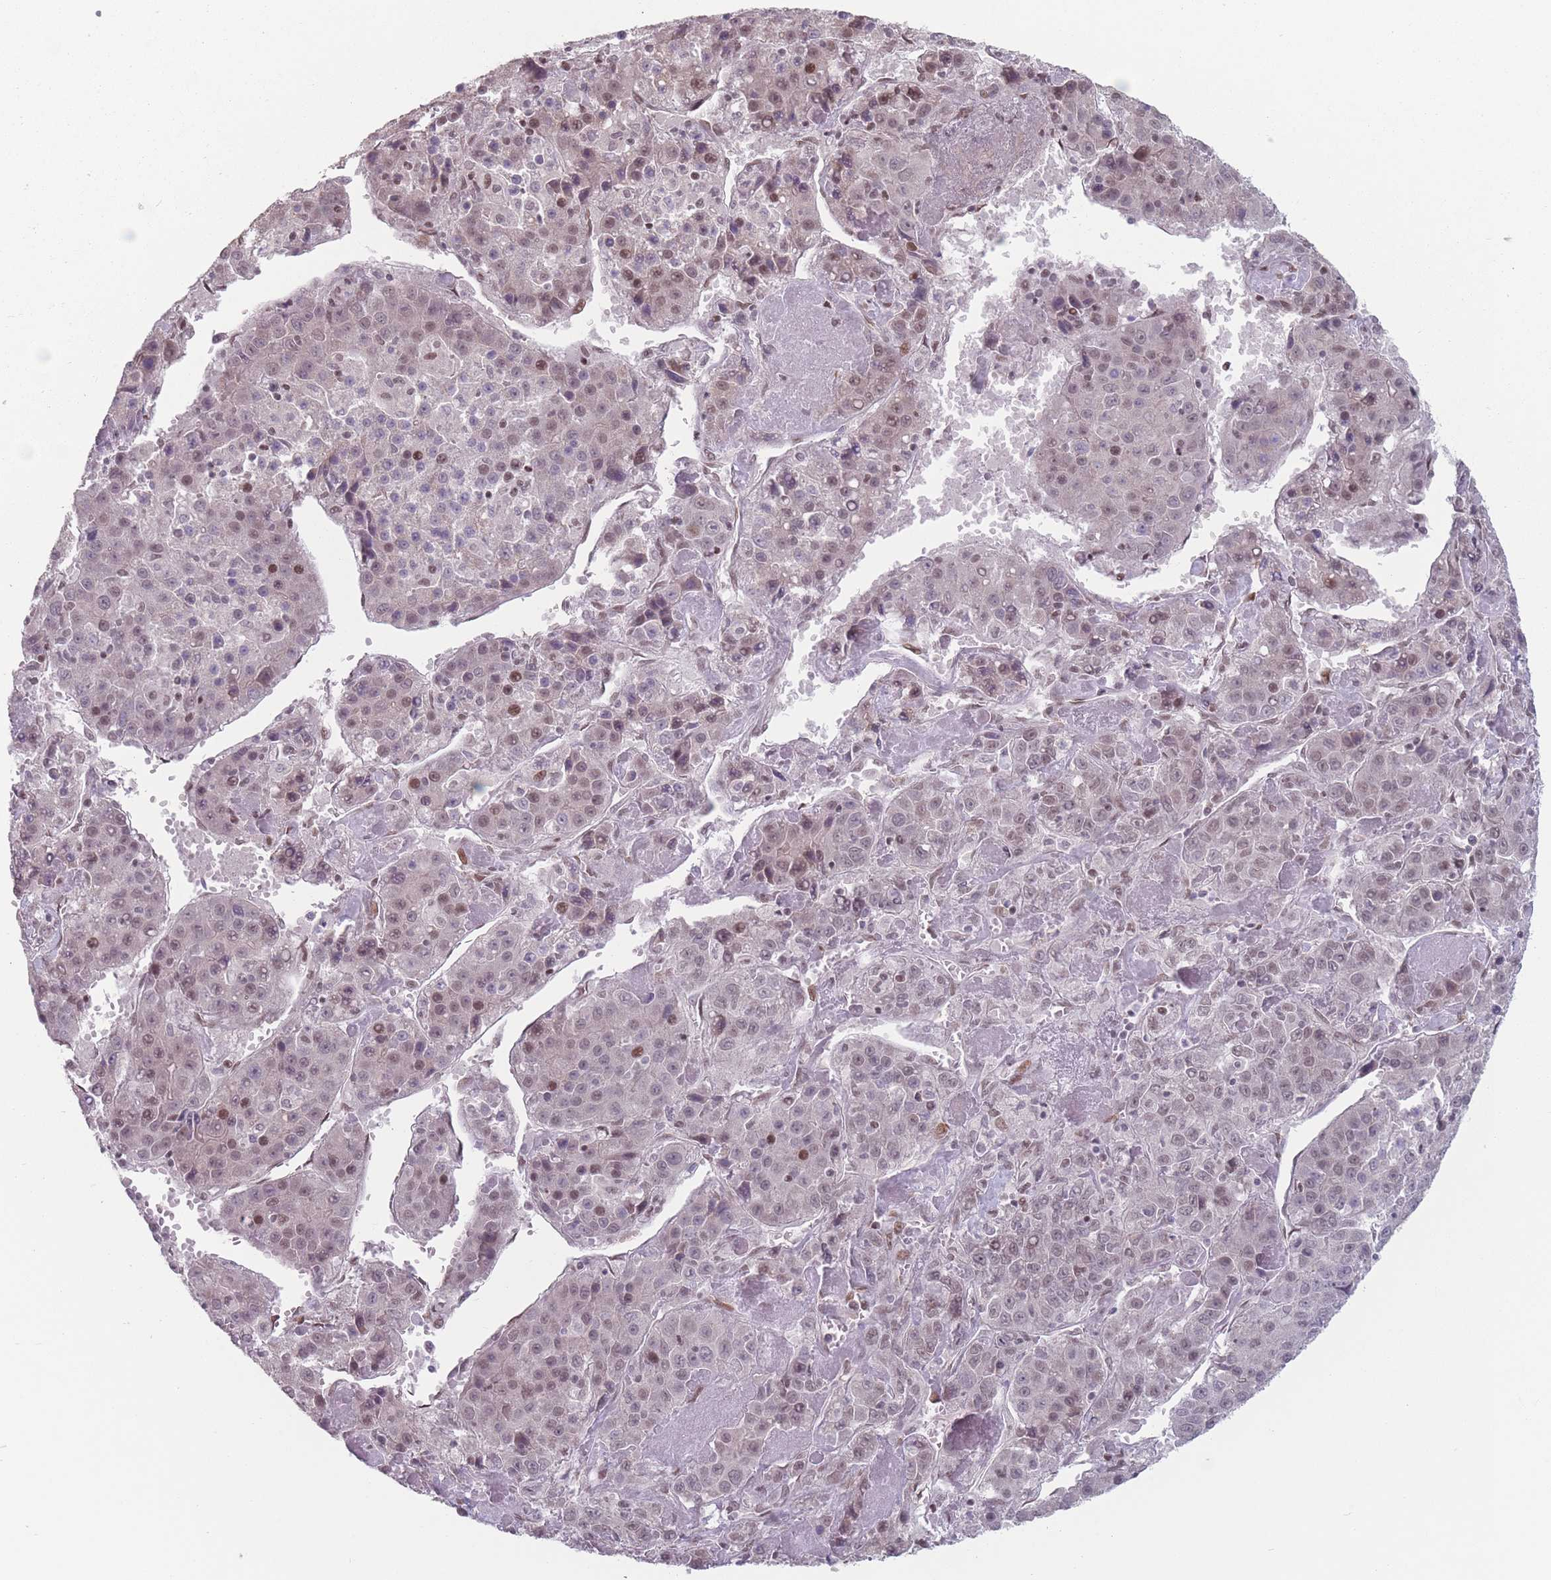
{"staining": {"intensity": "weak", "quantity": "25%-75%", "location": "nuclear"}, "tissue": "liver cancer", "cell_type": "Tumor cells", "image_type": "cancer", "snomed": [{"axis": "morphology", "description": "Carcinoma, Hepatocellular, NOS"}, {"axis": "topography", "description": "Liver"}], "caption": "This photomicrograph shows IHC staining of human liver cancer (hepatocellular carcinoma), with low weak nuclear staining in approximately 25%-75% of tumor cells.", "gene": "SH3BGRL2", "patient": {"sex": "female", "age": 53}}